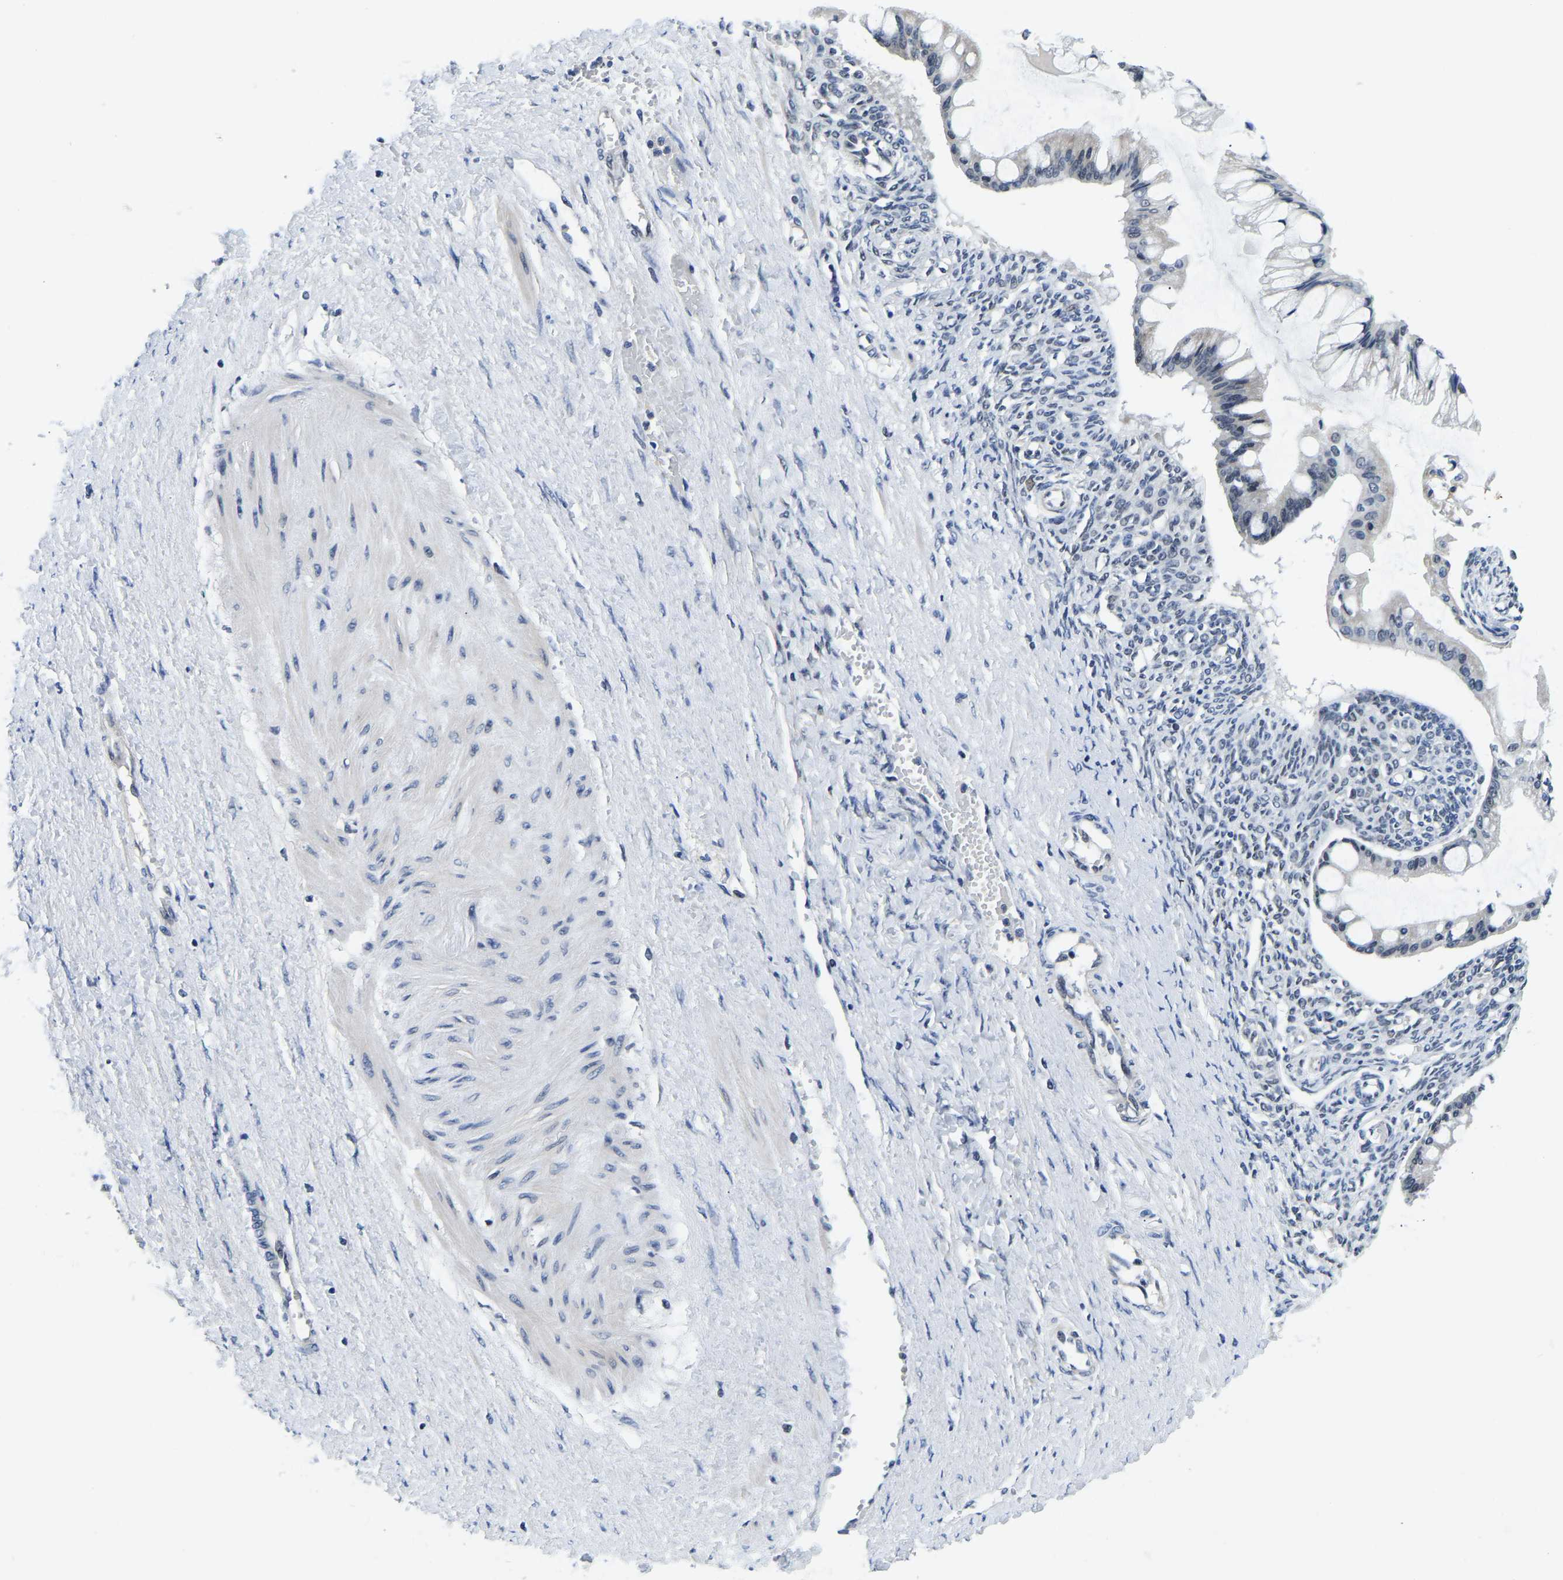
{"staining": {"intensity": "negative", "quantity": "none", "location": "none"}, "tissue": "ovarian cancer", "cell_type": "Tumor cells", "image_type": "cancer", "snomed": [{"axis": "morphology", "description": "Cystadenocarcinoma, mucinous, NOS"}, {"axis": "topography", "description": "Ovary"}], "caption": "The immunohistochemistry (IHC) histopathology image has no significant staining in tumor cells of ovarian cancer (mucinous cystadenocarcinoma) tissue. The staining is performed using DAB brown chromogen with nuclei counter-stained in using hematoxylin.", "gene": "POLDIP3", "patient": {"sex": "female", "age": 73}}